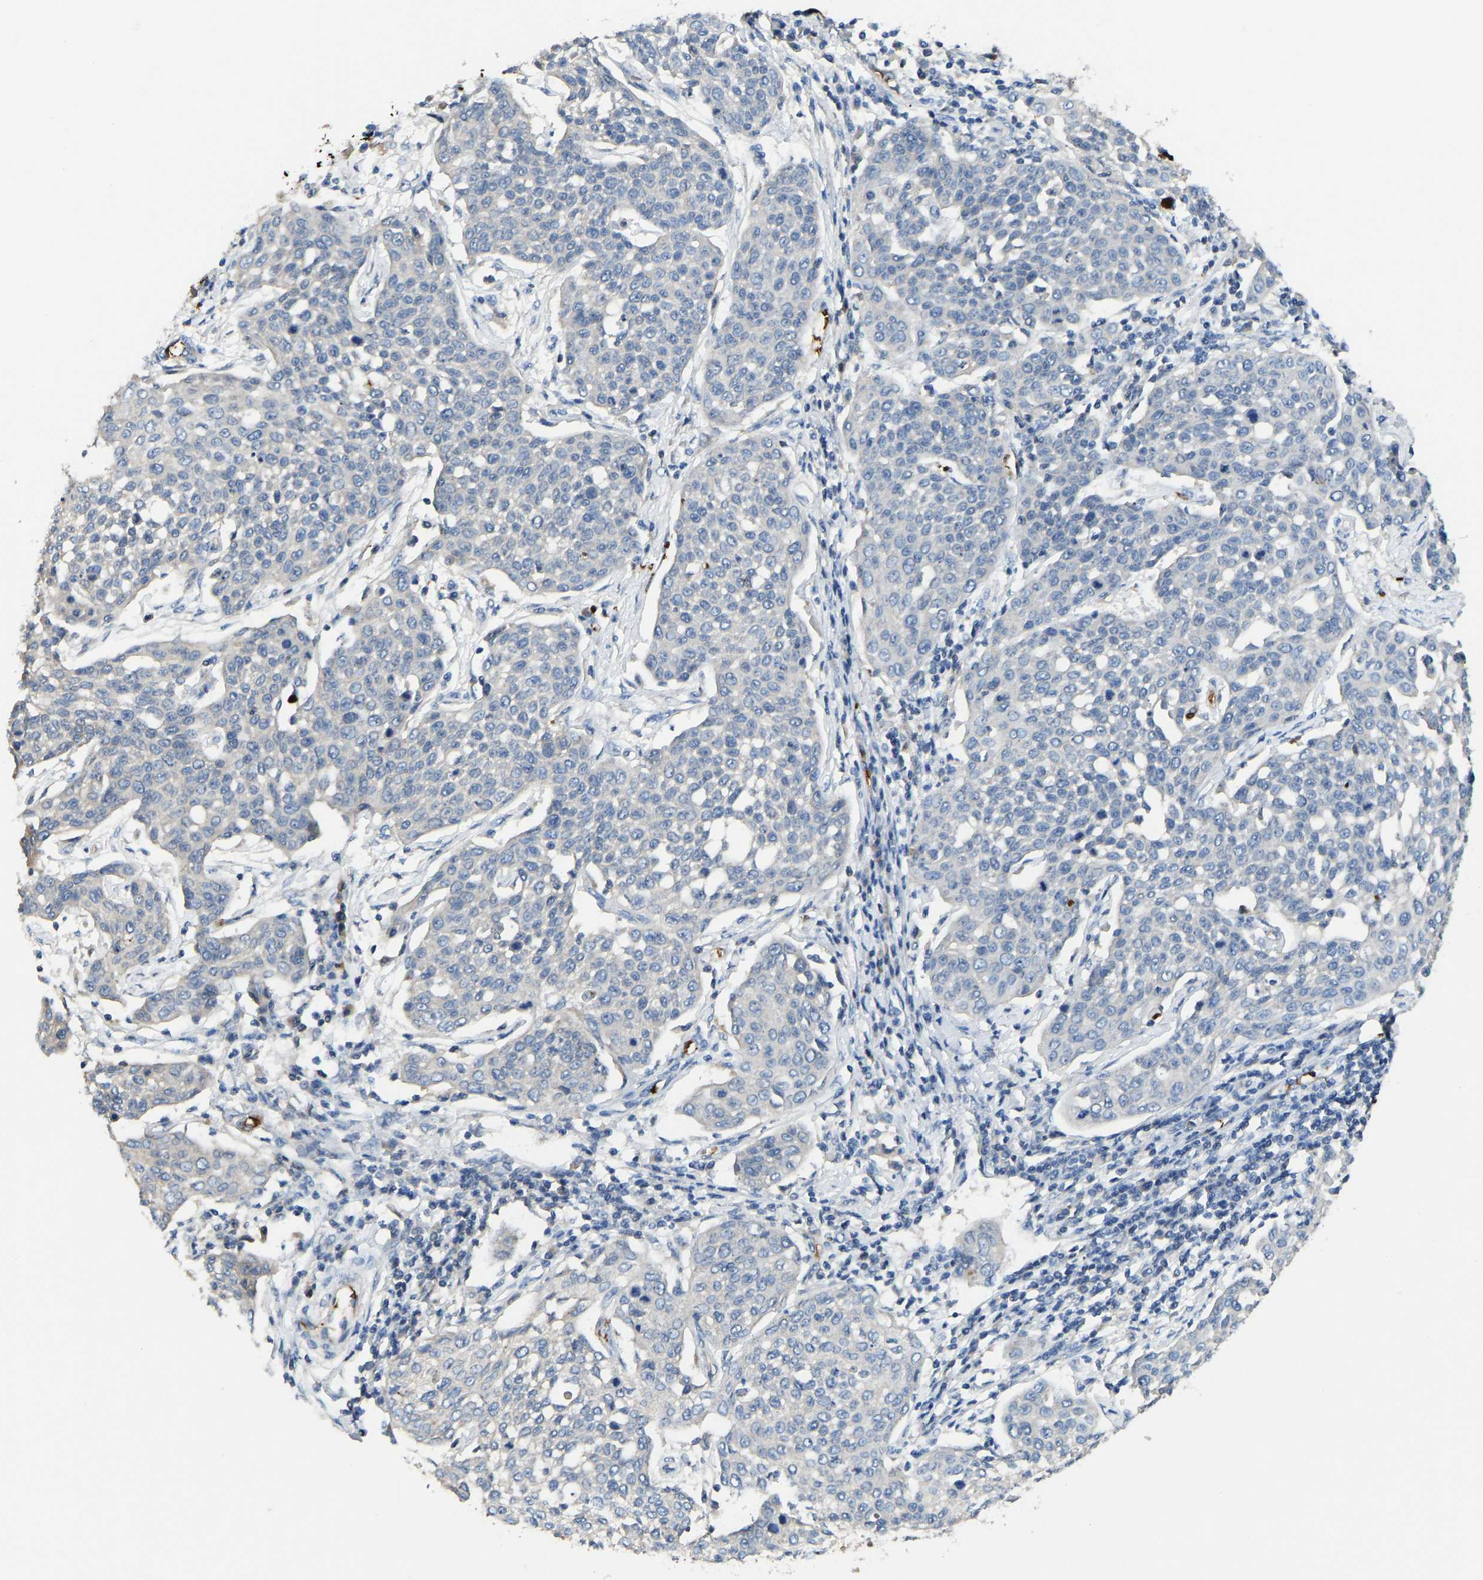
{"staining": {"intensity": "negative", "quantity": "none", "location": "none"}, "tissue": "cervical cancer", "cell_type": "Tumor cells", "image_type": "cancer", "snomed": [{"axis": "morphology", "description": "Squamous cell carcinoma, NOS"}, {"axis": "topography", "description": "Cervix"}], "caption": "Tumor cells are negative for brown protein staining in cervical cancer.", "gene": "PIGS", "patient": {"sex": "female", "age": 34}}